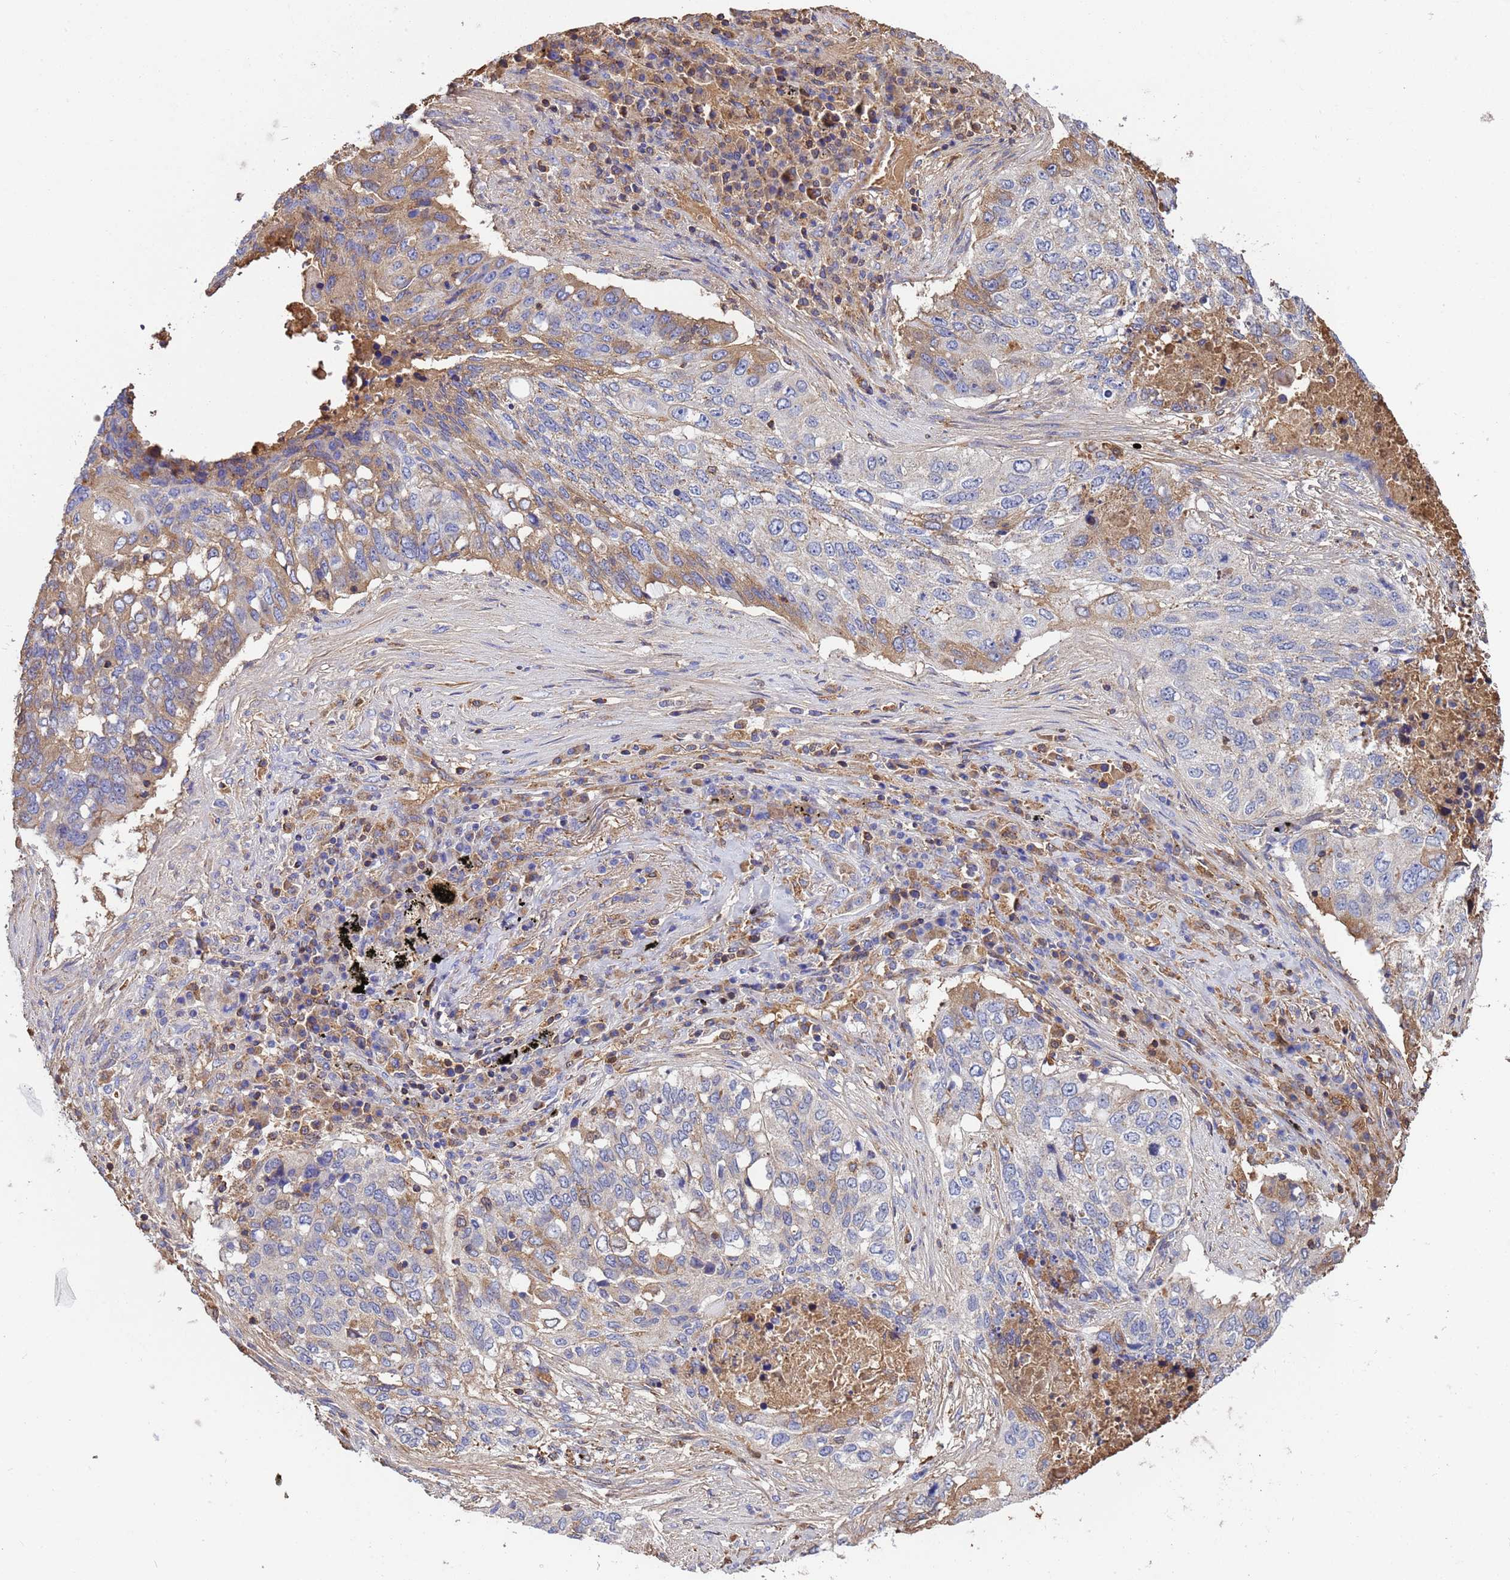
{"staining": {"intensity": "moderate", "quantity": "<25%", "location": "cytoplasmic/membranous"}, "tissue": "lung cancer", "cell_type": "Tumor cells", "image_type": "cancer", "snomed": [{"axis": "morphology", "description": "Squamous cell carcinoma, NOS"}, {"axis": "topography", "description": "Lung"}], "caption": "A brown stain shows moderate cytoplasmic/membranous staining of a protein in lung squamous cell carcinoma tumor cells.", "gene": "GLUD1", "patient": {"sex": "female", "age": 63}}